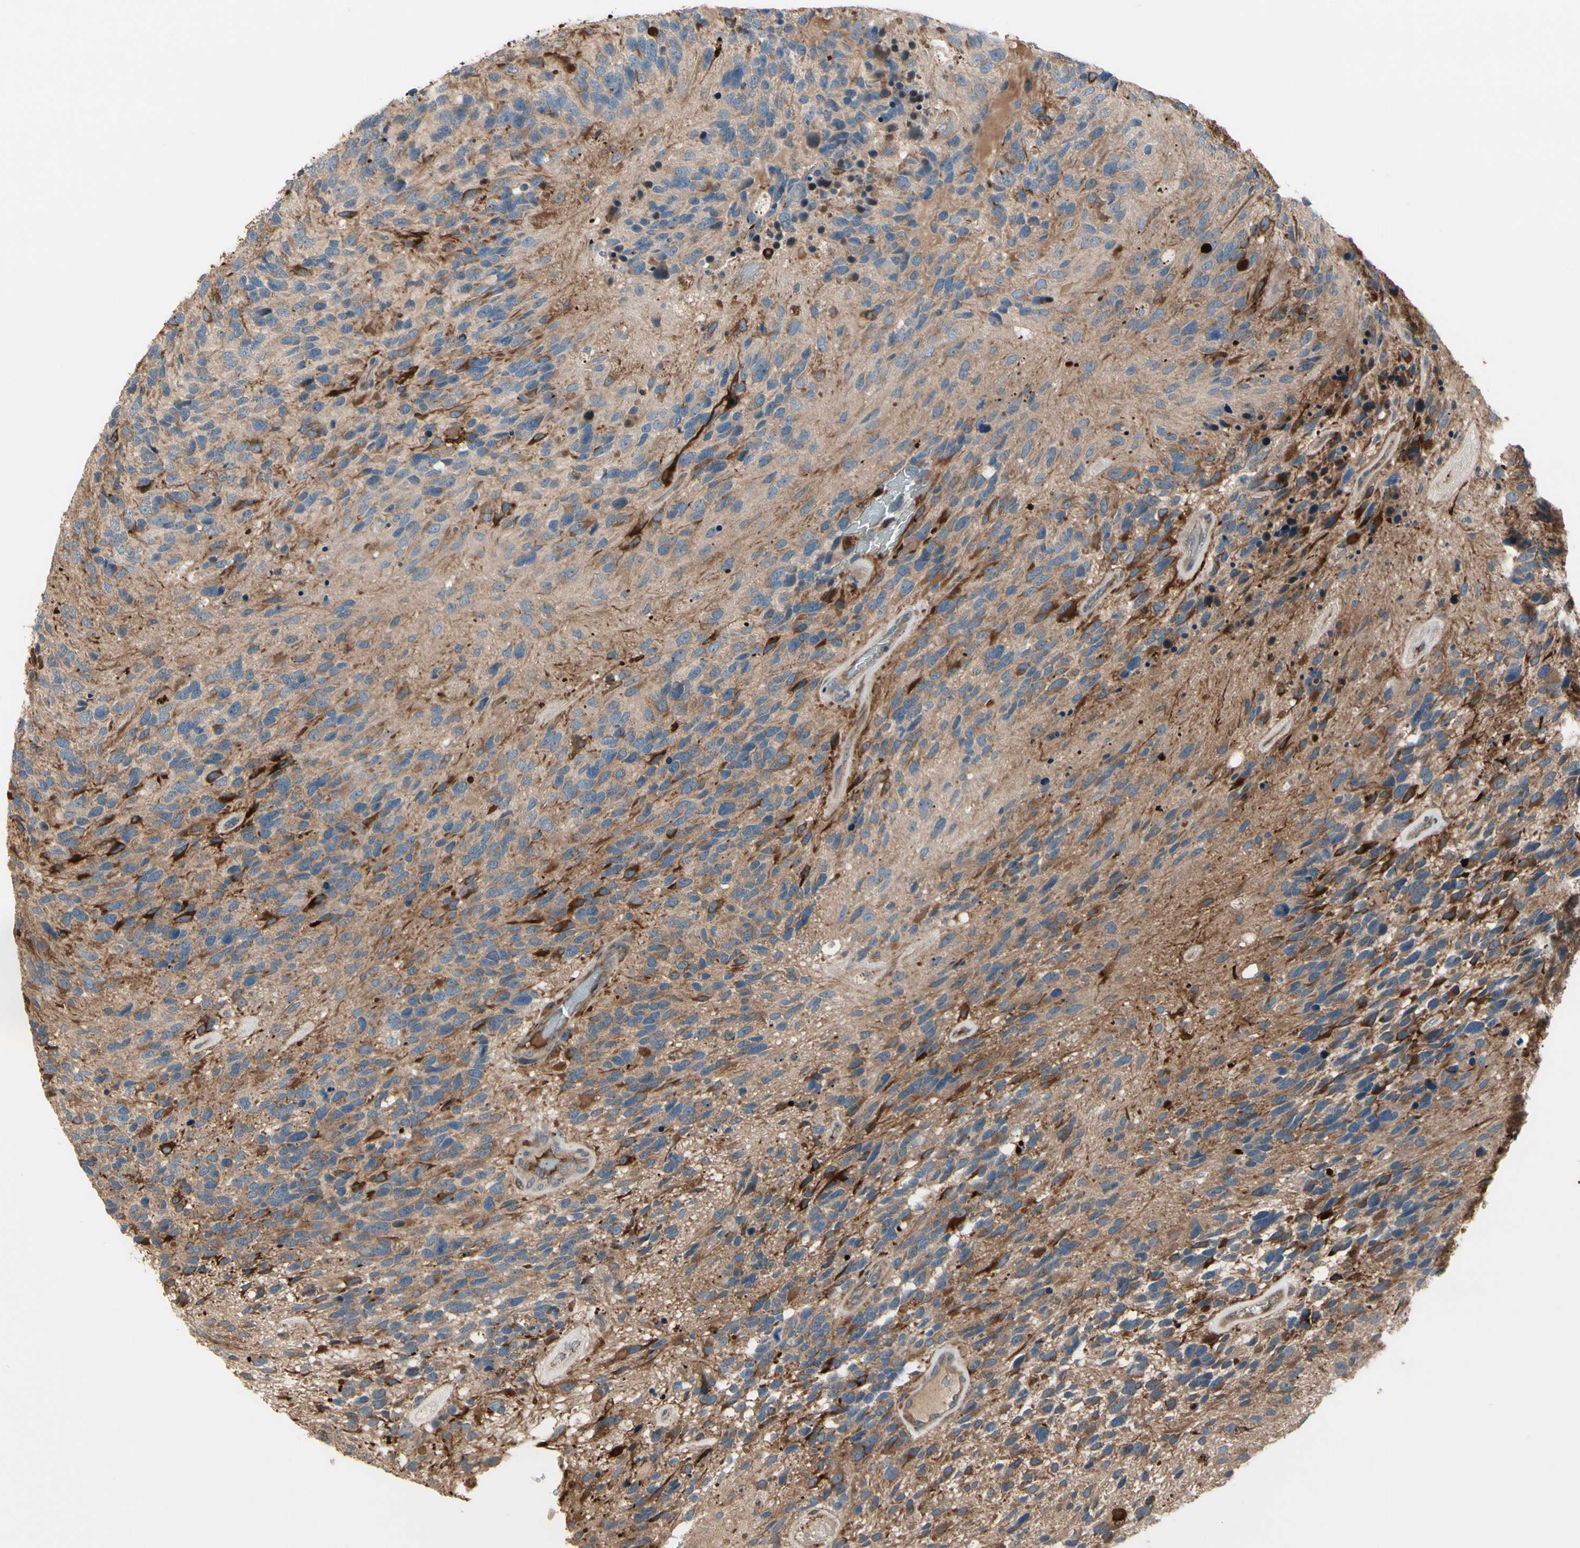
{"staining": {"intensity": "moderate", "quantity": "<25%", "location": "cytoplasmic/membranous"}, "tissue": "glioma", "cell_type": "Tumor cells", "image_type": "cancer", "snomed": [{"axis": "morphology", "description": "Glioma, malignant, High grade"}, {"axis": "topography", "description": "Brain"}], "caption": "DAB immunohistochemical staining of human glioma shows moderate cytoplasmic/membranous protein expression in approximately <25% of tumor cells. The staining is performed using DAB brown chromogen to label protein expression. The nuclei are counter-stained blue using hematoxylin.", "gene": "SNX29", "patient": {"sex": "female", "age": 58}}